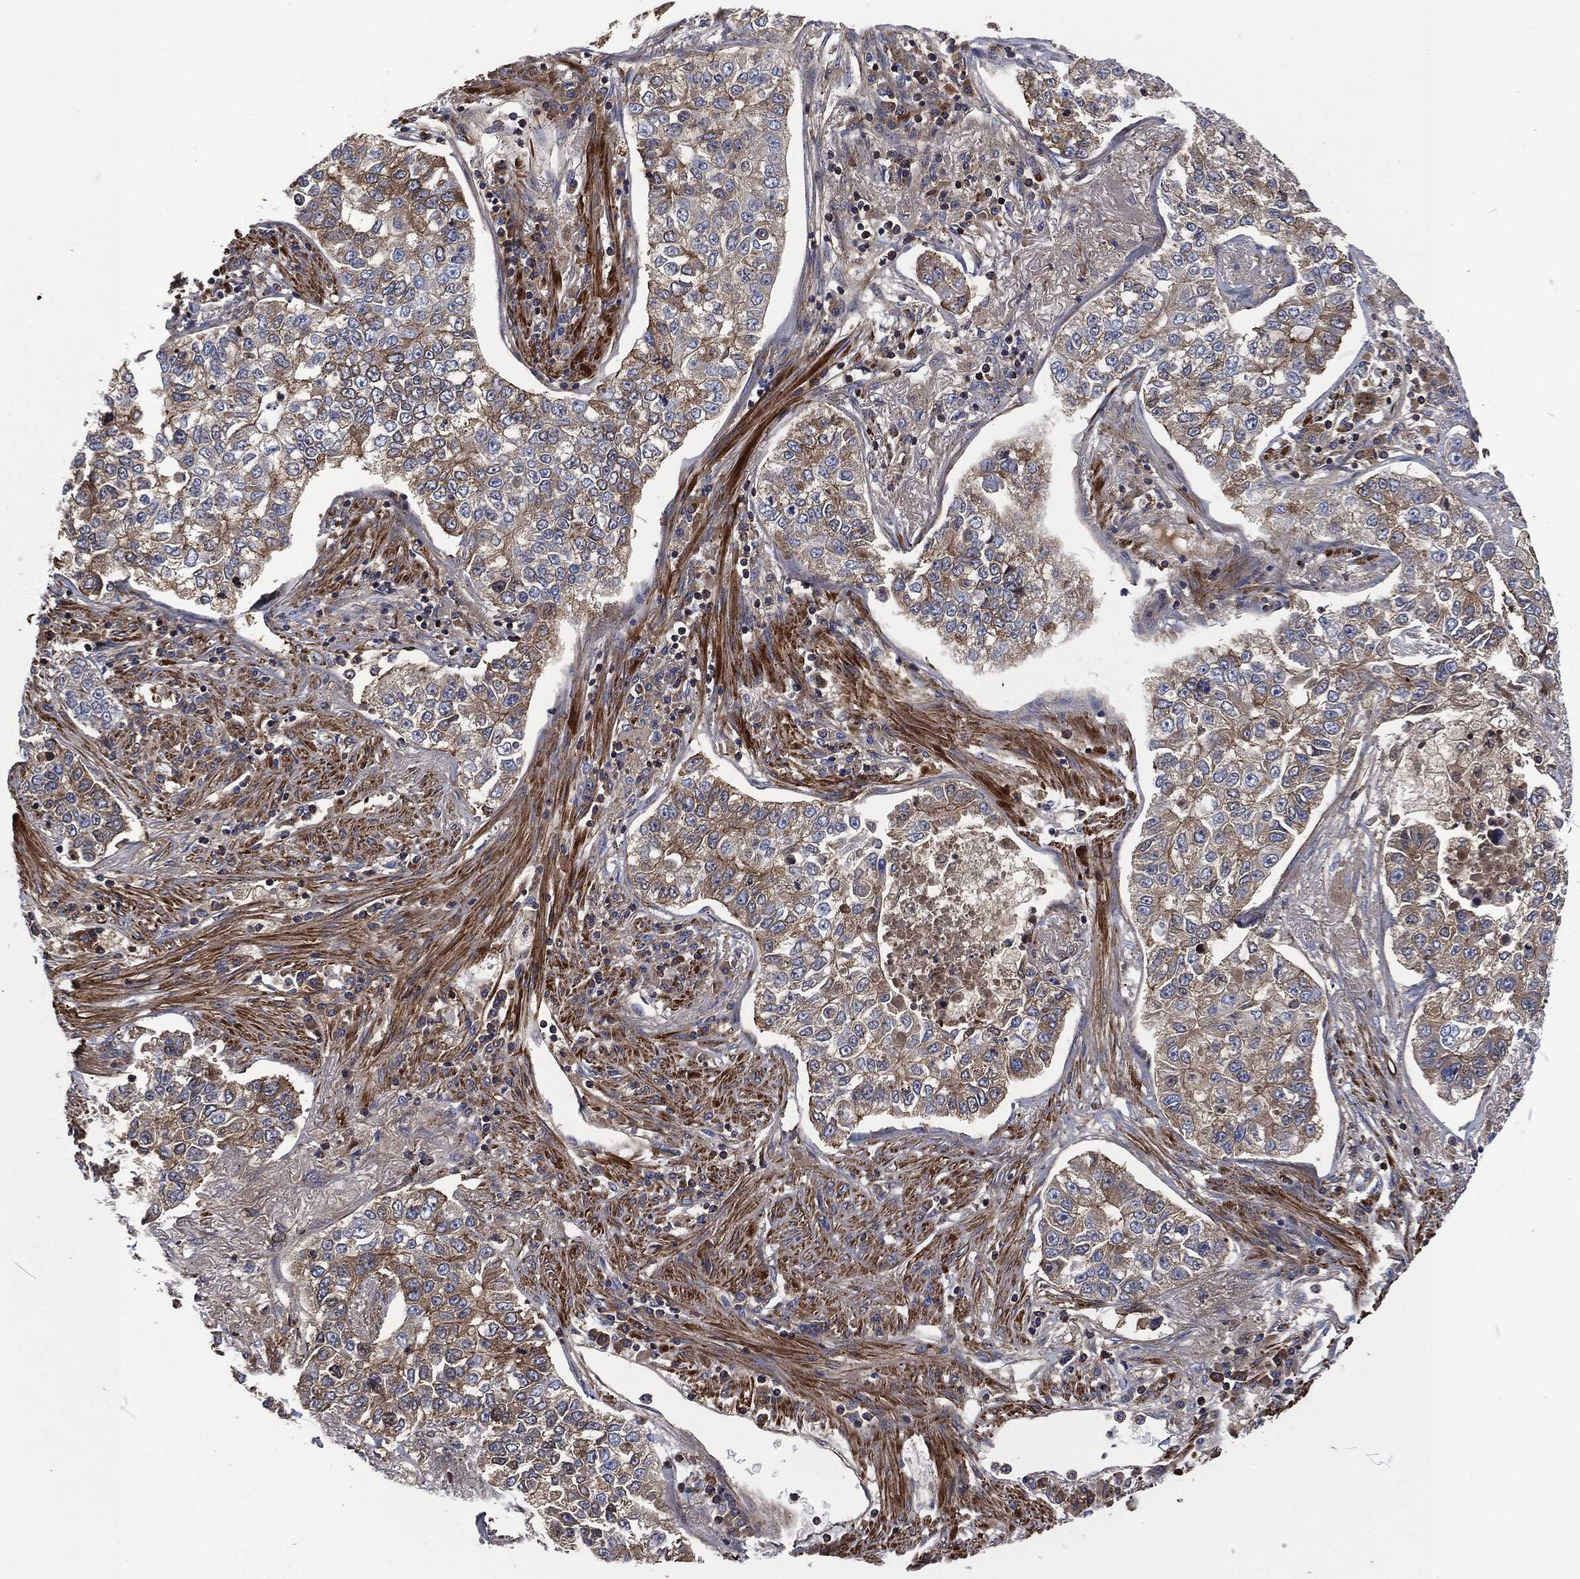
{"staining": {"intensity": "moderate", "quantity": ">75%", "location": "cytoplasmic/membranous"}, "tissue": "lung cancer", "cell_type": "Tumor cells", "image_type": "cancer", "snomed": [{"axis": "morphology", "description": "Adenocarcinoma, NOS"}, {"axis": "topography", "description": "Lung"}], "caption": "Lung adenocarcinoma stained with DAB IHC displays medium levels of moderate cytoplasmic/membranous expression in approximately >75% of tumor cells.", "gene": "LGALS9", "patient": {"sex": "male", "age": 49}}